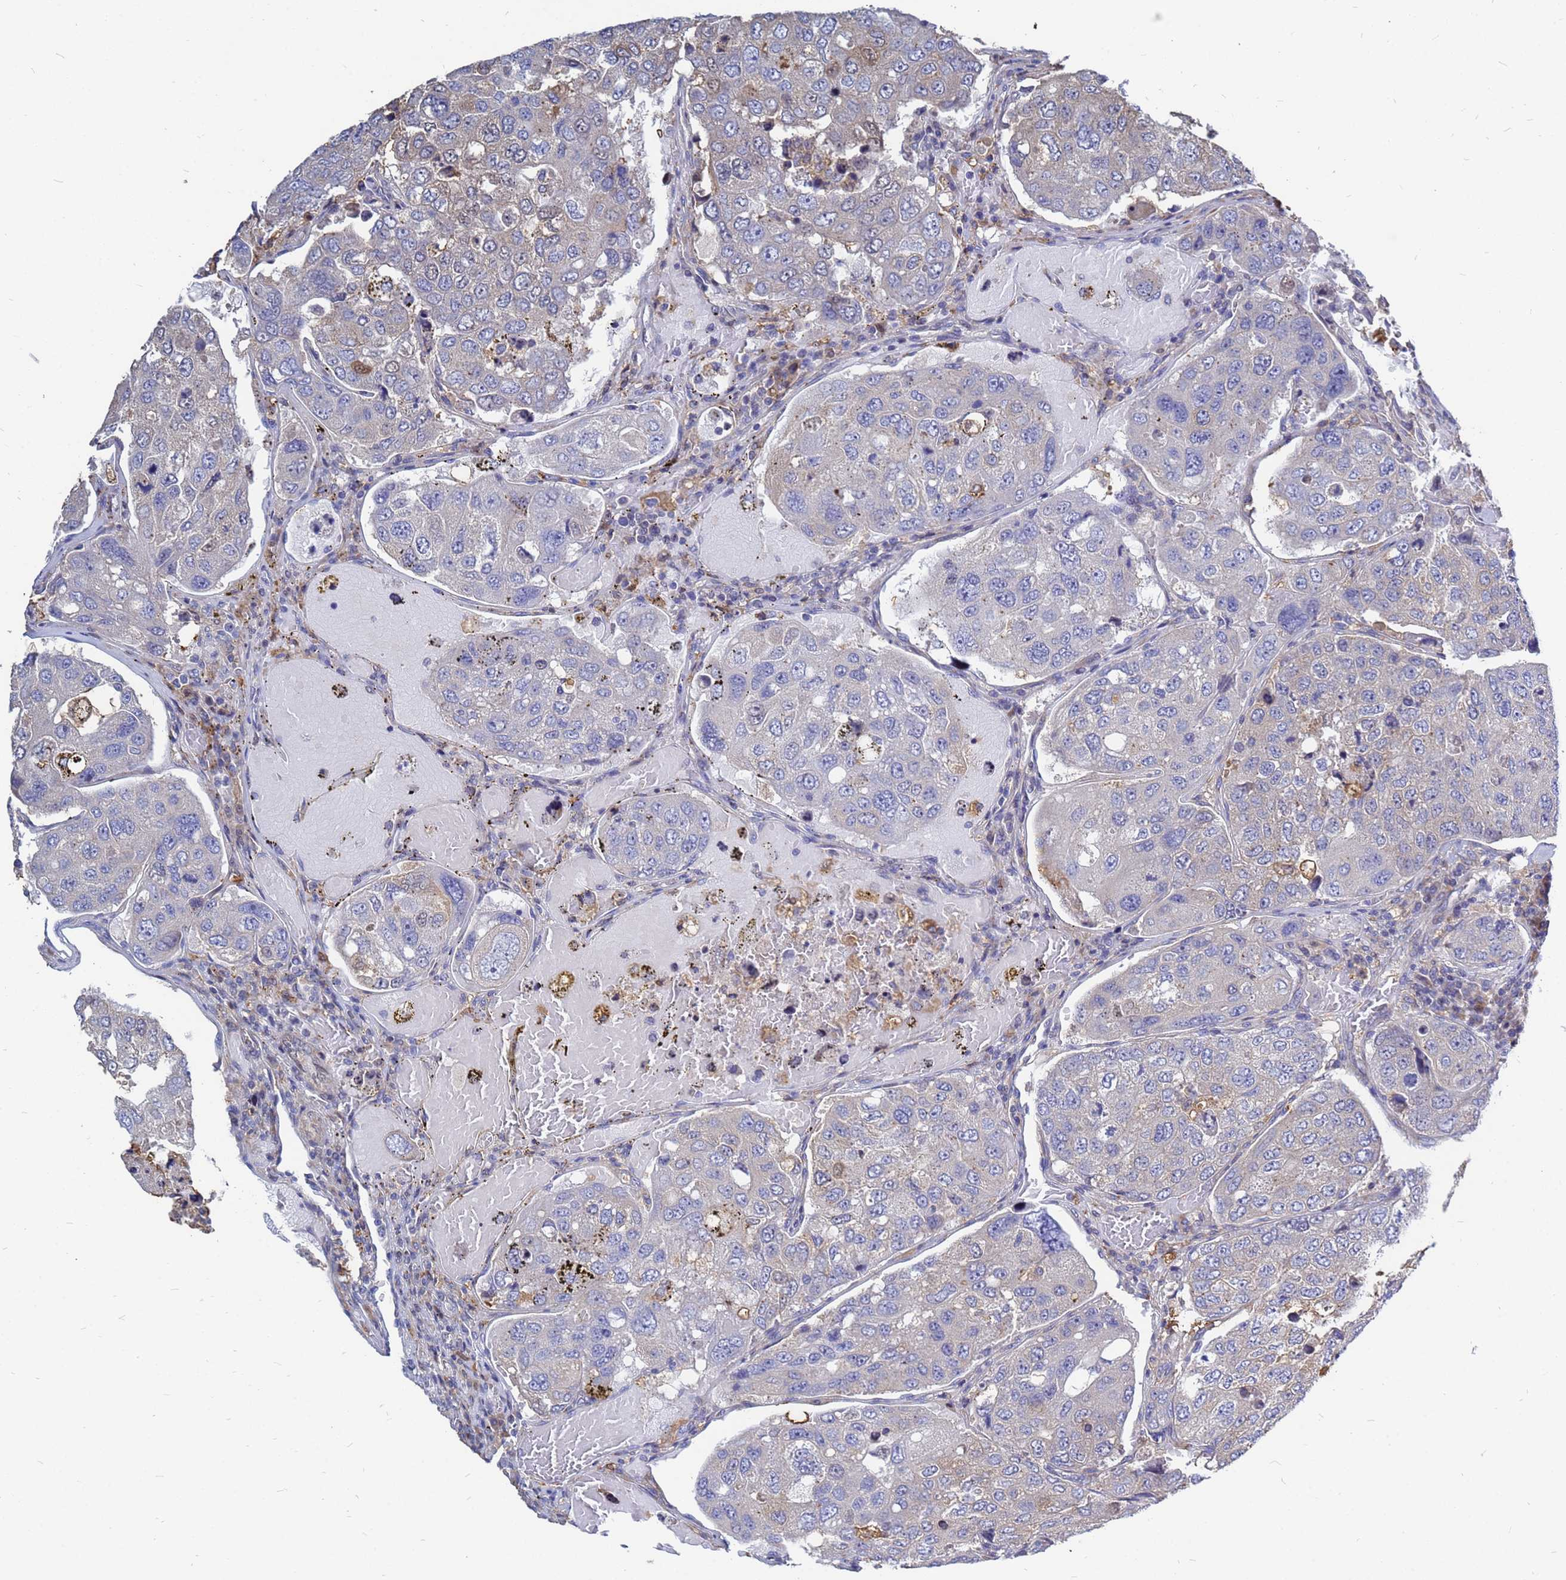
{"staining": {"intensity": "negative", "quantity": "none", "location": "none"}, "tissue": "urothelial cancer", "cell_type": "Tumor cells", "image_type": "cancer", "snomed": [{"axis": "morphology", "description": "Urothelial carcinoma, High grade"}, {"axis": "topography", "description": "Lymph node"}, {"axis": "topography", "description": "Urinary bladder"}], "caption": "Tumor cells show no significant protein staining in urothelial cancer. Nuclei are stained in blue.", "gene": "MOB2", "patient": {"sex": "male", "age": 51}}